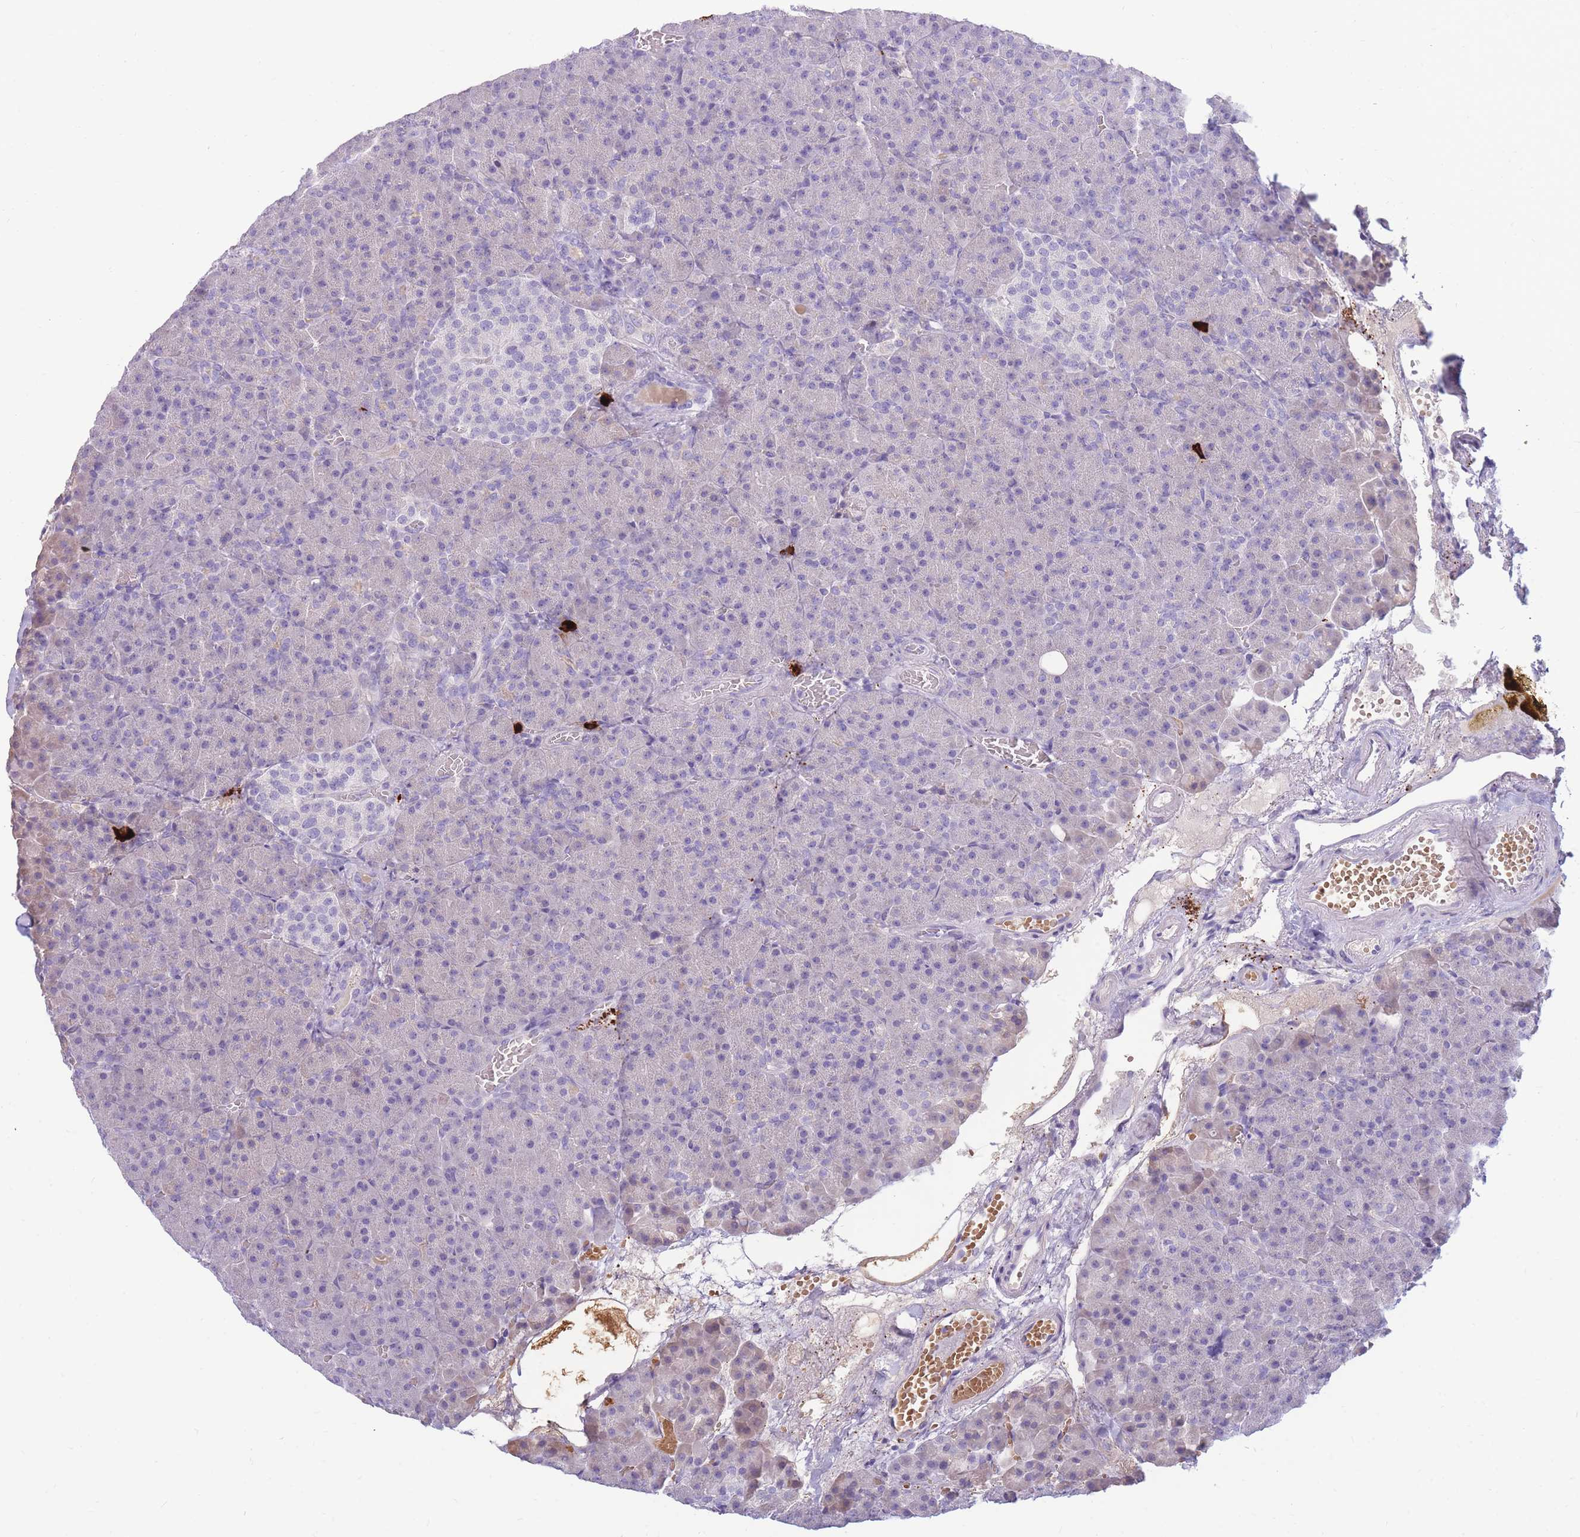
{"staining": {"intensity": "weak", "quantity": "<25%", "location": "cytoplasmic/membranous"}, "tissue": "pancreas", "cell_type": "Exocrine glandular cells", "image_type": "normal", "snomed": [{"axis": "morphology", "description": "Normal tissue, NOS"}, {"axis": "topography", "description": "Pancreas"}], "caption": "Exocrine glandular cells show no significant positivity in benign pancreas. Brightfield microscopy of IHC stained with DAB (brown) and hematoxylin (blue), captured at high magnification.", "gene": "TPSAB1", "patient": {"sex": "female", "age": 74}}